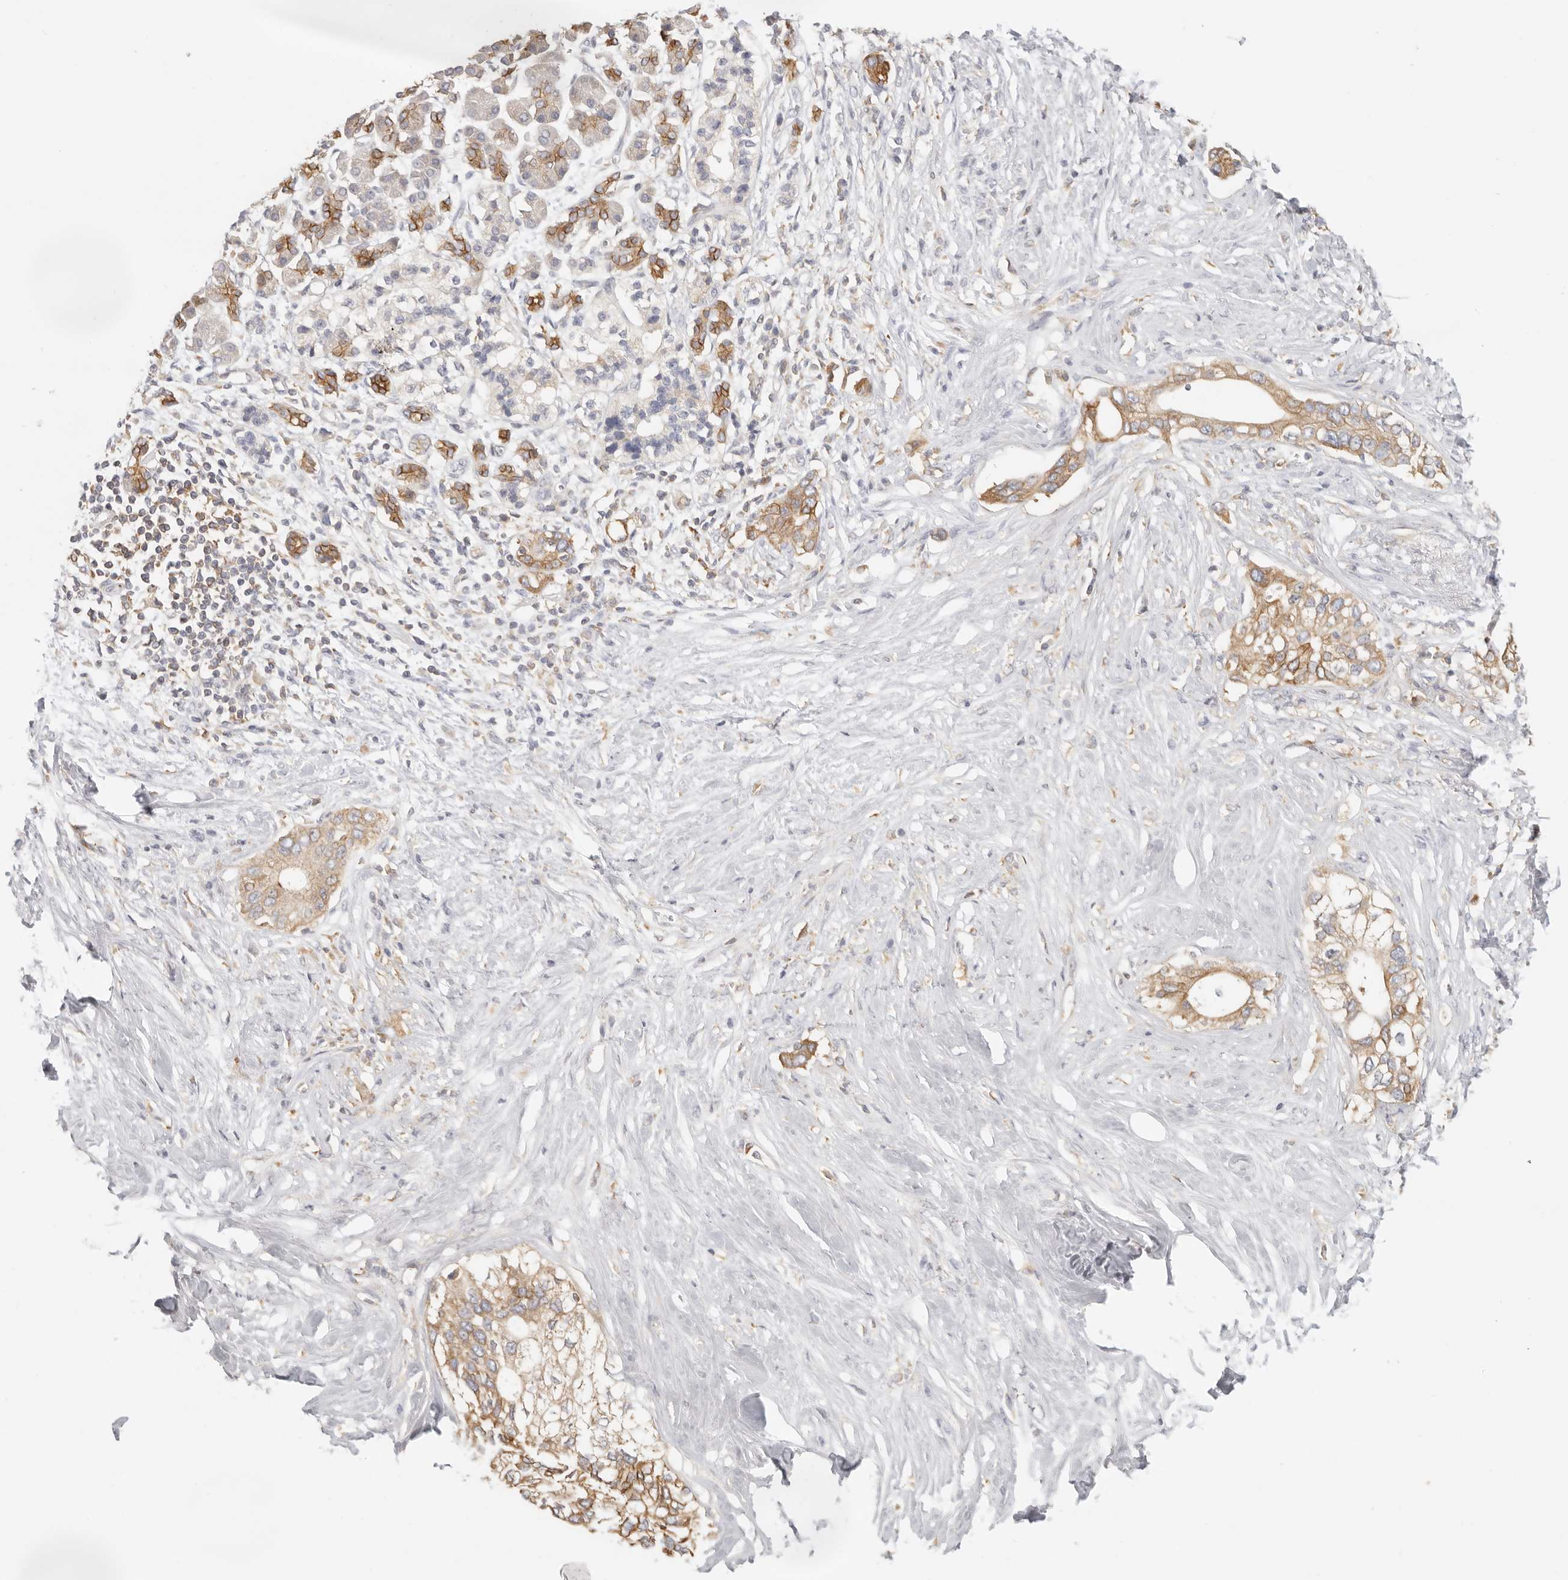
{"staining": {"intensity": "moderate", "quantity": ">75%", "location": "cytoplasmic/membranous"}, "tissue": "pancreatic cancer", "cell_type": "Tumor cells", "image_type": "cancer", "snomed": [{"axis": "morphology", "description": "Normal tissue, NOS"}, {"axis": "morphology", "description": "Adenocarcinoma, NOS"}, {"axis": "topography", "description": "Pancreas"}, {"axis": "topography", "description": "Peripheral nerve tissue"}], "caption": "Immunohistochemistry (IHC) (DAB (3,3'-diaminobenzidine)) staining of human pancreatic cancer reveals moderate cytoplasmic/membranous protein staining in about >75% of tumor cells. Using DAB (brown) and hematoxylin (blue) stains, captured at high magnification using brightfield microscopy.", "gene": "ANXA9", "patient": {"sex": "male", "age": 59}}